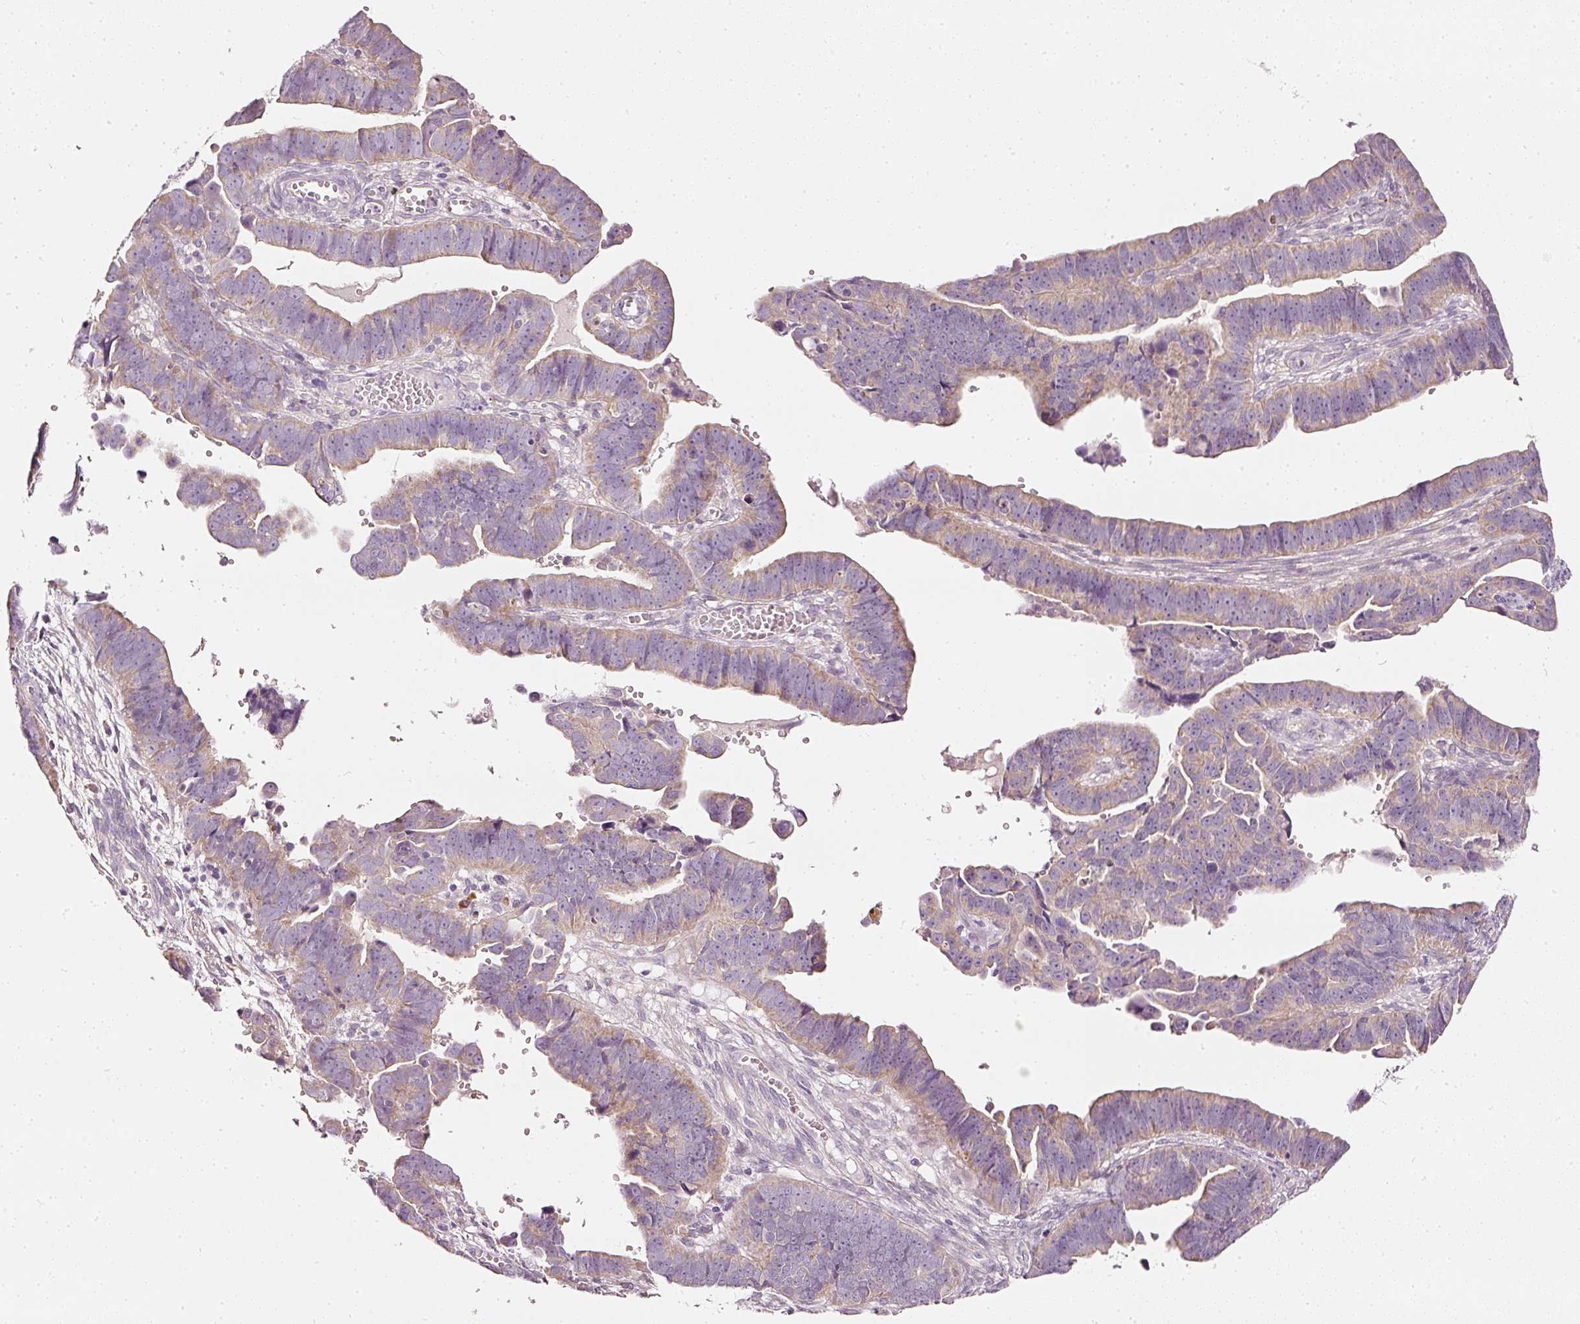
{"staining": {"intensity": "weak", "quantity": "25%-75%", "location": "cytoplasmic/membranous"}, "tissue": "endometrial cancer", "cell_type": "Tumor cells", "image_type": "cancer", "snomed": [{"axis": "morphology", "description": "Adenocarcinoma, NOS"}, {"axis": "topography", "description": "Endometrium"}], "caption": "About 25%-75% of tumor cells in human endometrial cancer (adenocarcinoma) display weak cytoplasmic/membranous protein staining as visualized by brown immunohistochemical staining.", "gene": "CNP", "patient": {"sex": "female", "age": 75}}